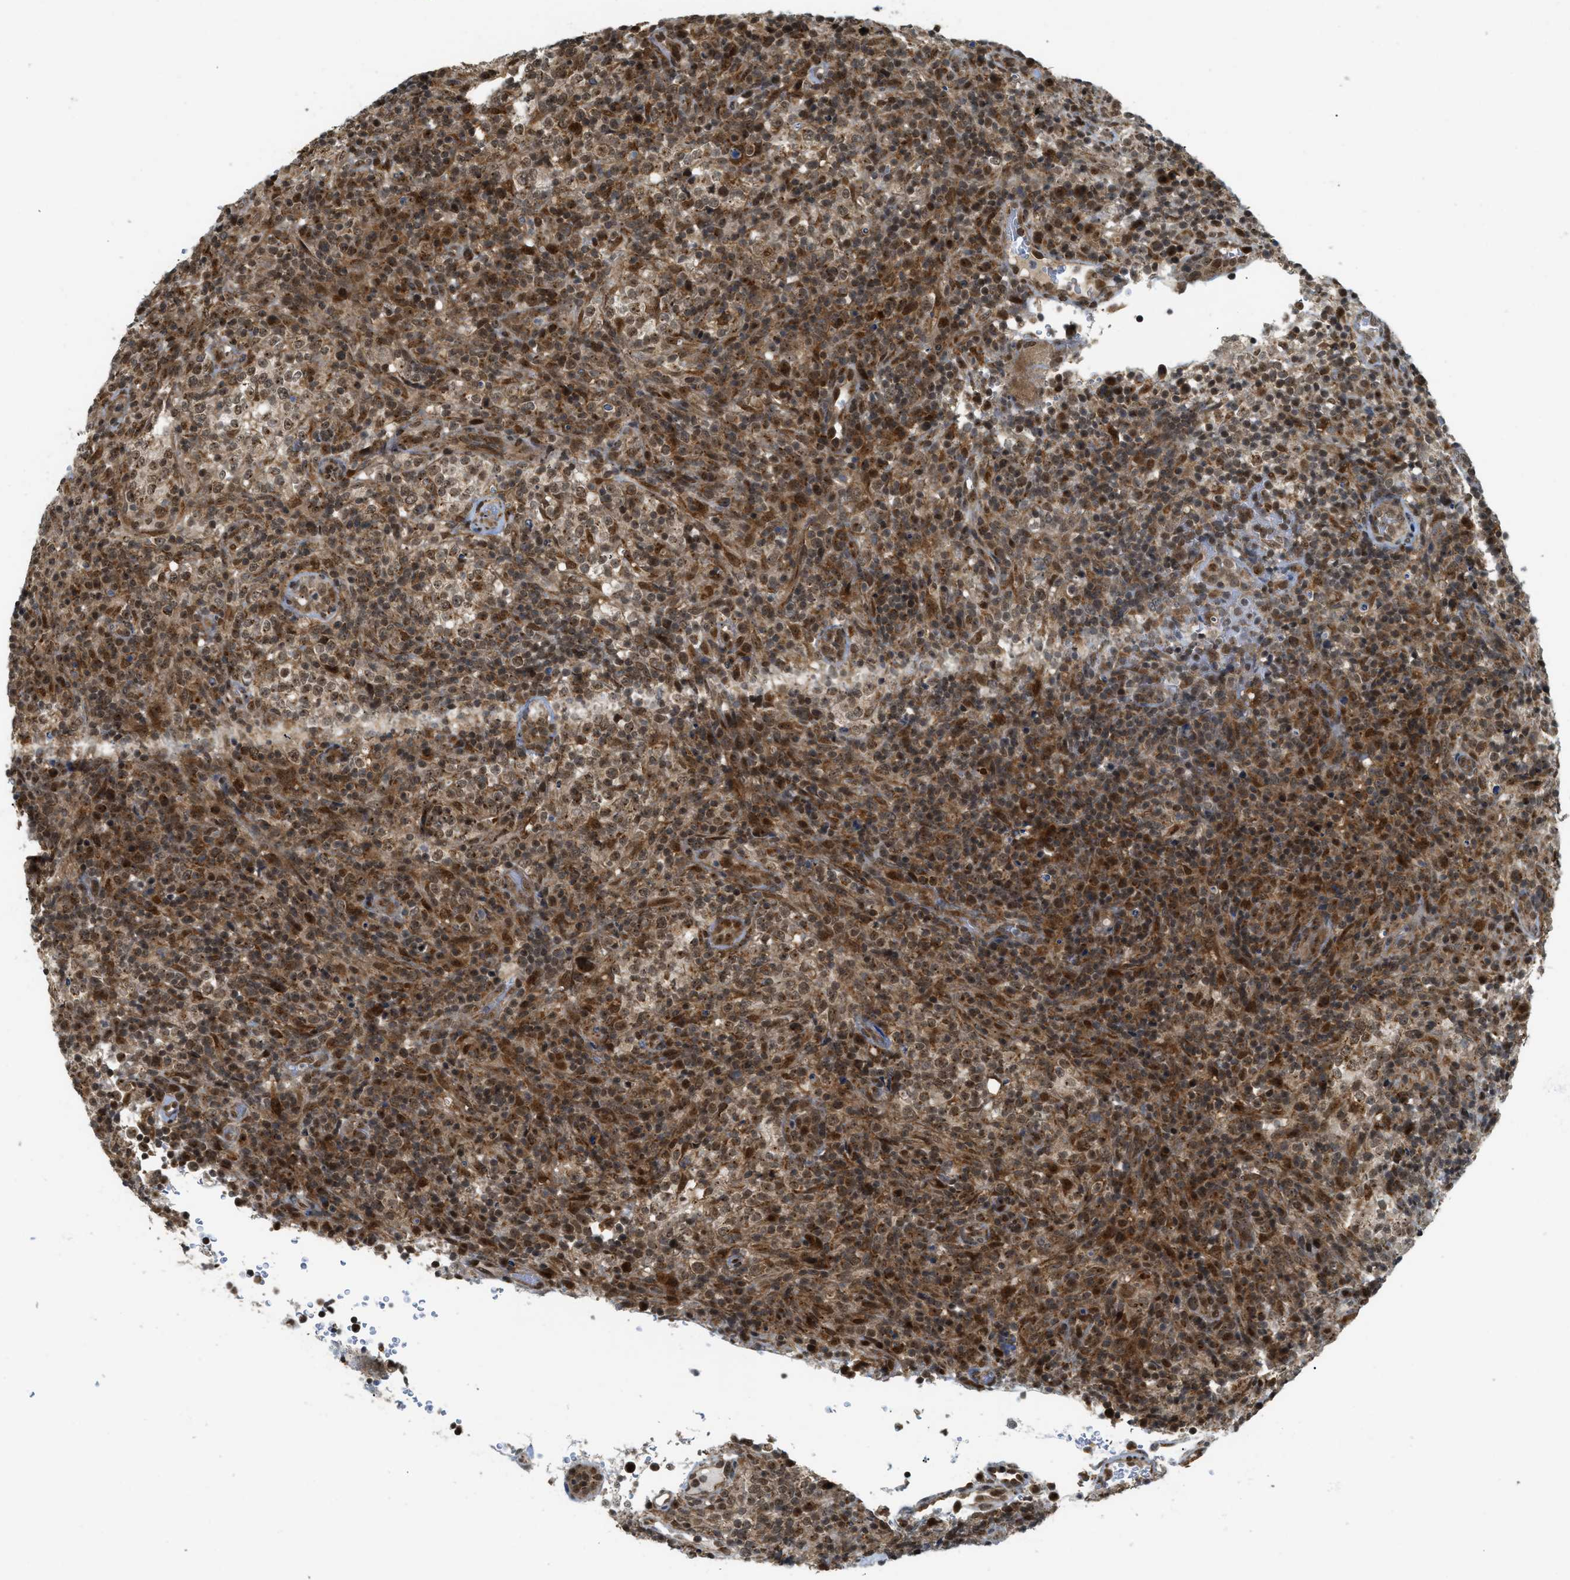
{"staining": {"intensity": "moderate", "quantity": ">75%", "location": "nuclear"}, "tissue": "lymphoma", "cell_type": "Tumor cells", "image_type": "cancer", "snomed": [{"axis": "morphology", "description": "Malignant lymphoma, non-Hodgkin's type, High grade"}, {"axis": "topography", "description": "Lymph node"}], "caption": "Malignant lymphoma, non-Hodgkin's type (high-grade) was stained to show a protein in brown. There is medium levels of moderate nuclear positivity in approximately >75% of tumor cells. (Stains: DAB in brown, nuclei in blue, Microscopy: brightfield microscopy at high magnification).", "gene": "TACC1", "patient": {"sex": "female", "age": 76}}